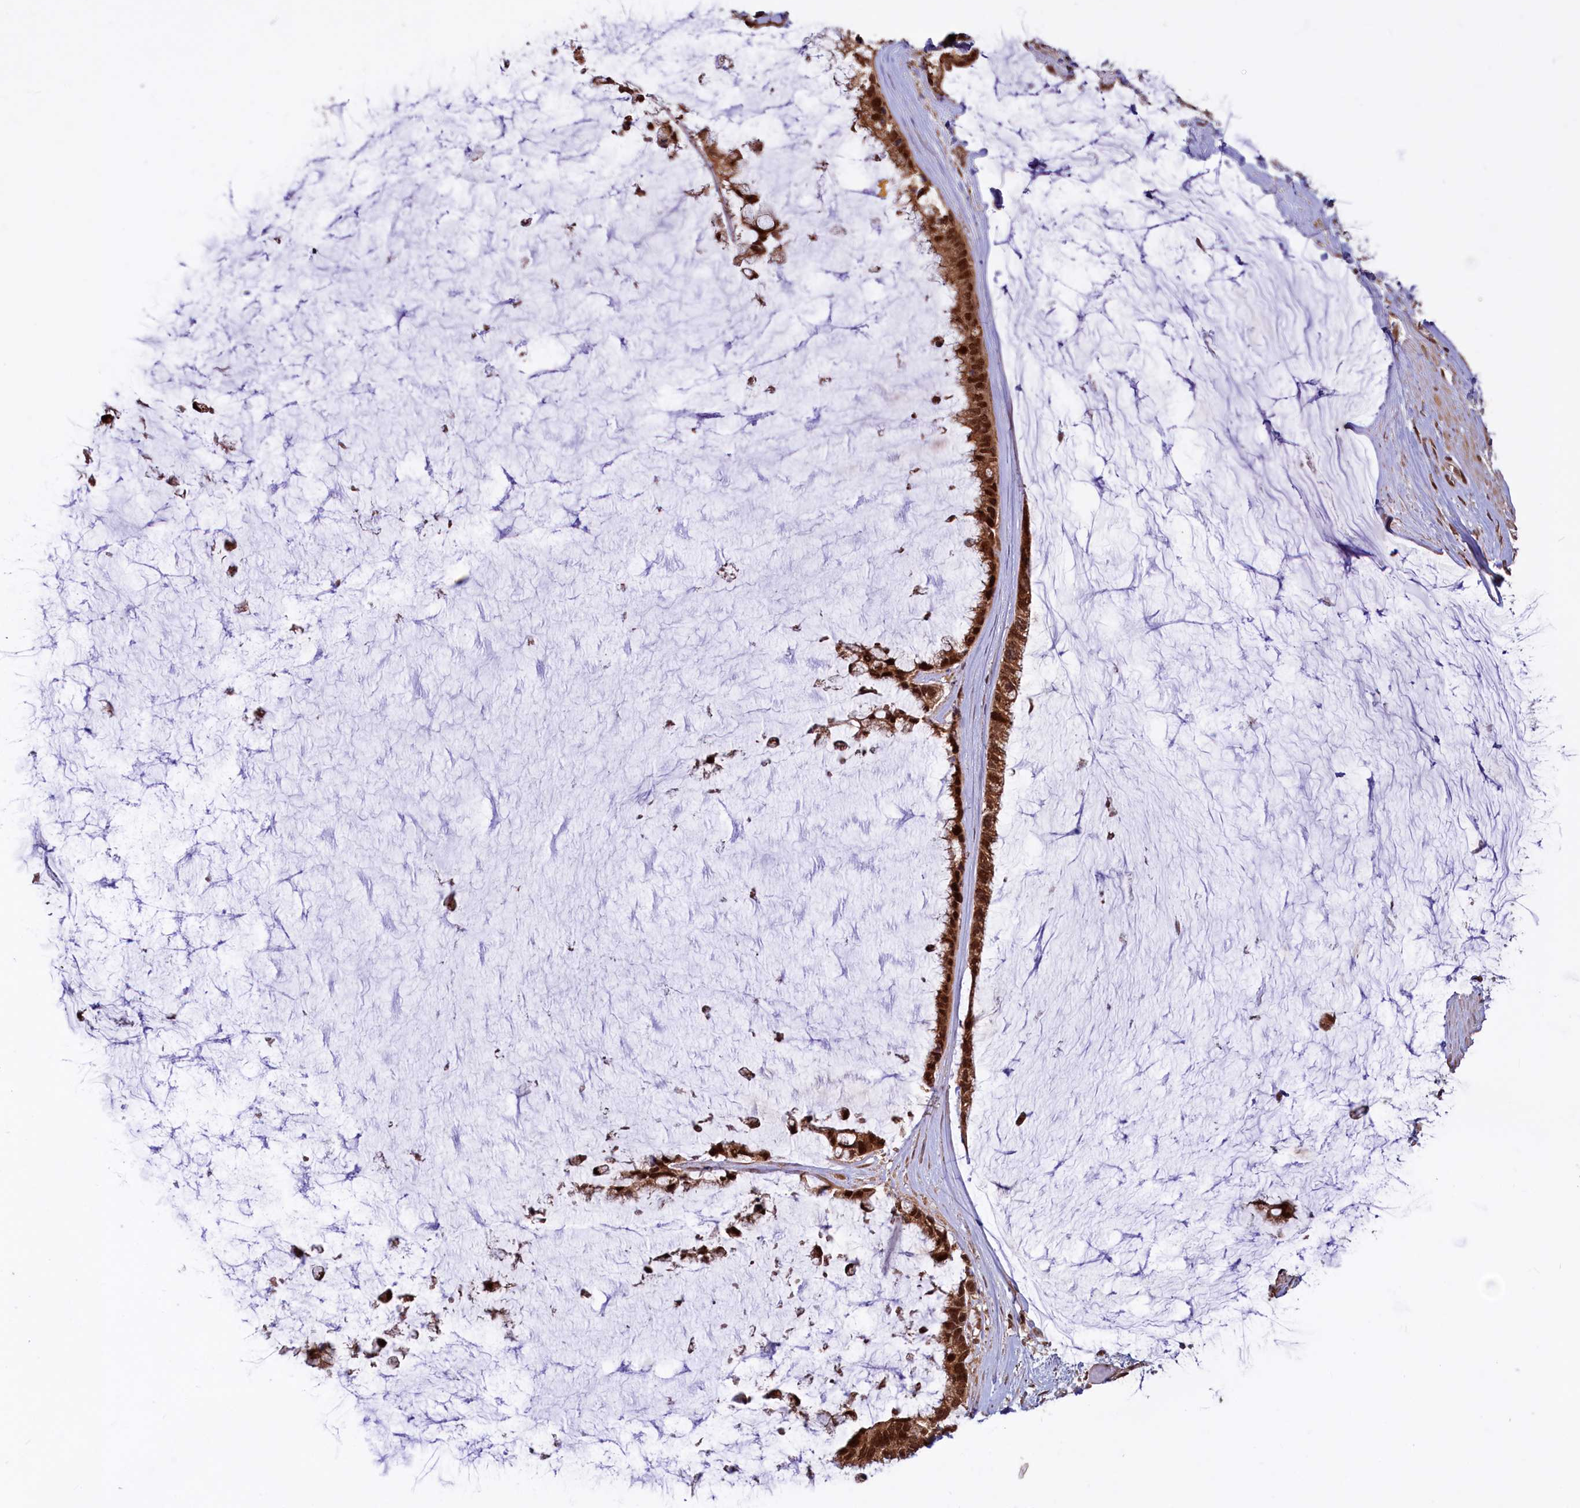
{"staining": {"intensity": "strong", "quantity": ">75%", "location": "cytoplasmic/membranous,nuclear"}, "tissue": "ovarian cancer", "cell_type": "Tumor cells", "image_type": "cancer", "snomed": [{"axis": "morphology", "description": "Cystadenocarcinoma, mucinous, NOS"}, {"axis": "topography", "description": "Ovary"}], "caption": "Immunohistochemical staining of mucinous cystadenocarcinoma (ovarian) displays high levels of strong cytoplasmic/membranous and nuclear protein staining in approximately >75% of tumor cells. (brown staining indicates protein expression, while blue staining denotes nuclei).", "gene": "PHC3", "patient": {"sex": "female", "age": 39}}